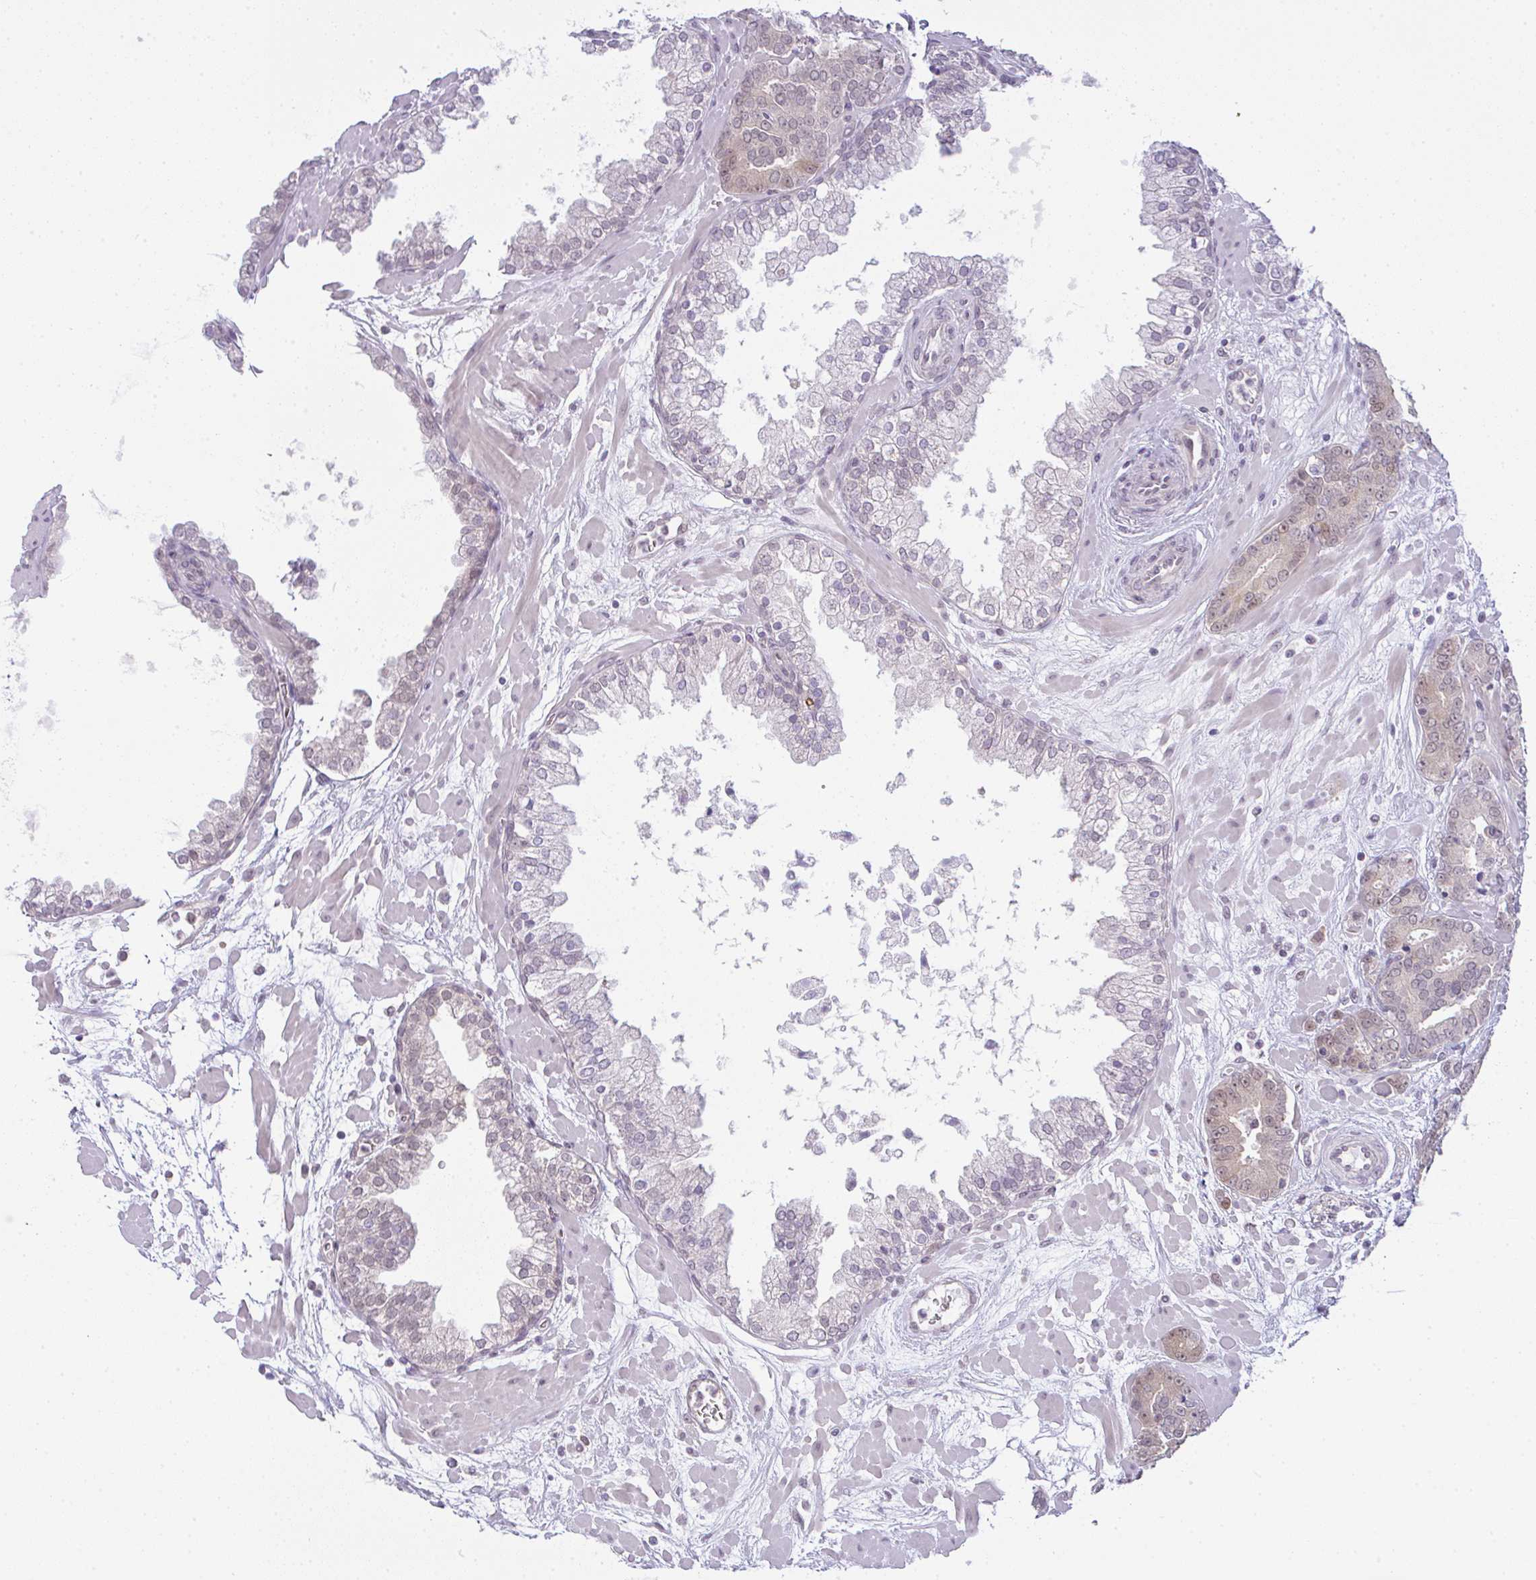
{"staining": {"intensity": "moderate", "quantity": "25%-75%", "location": "nuclear"}, "tissue": "prostate cancer", "cell_type": "Tumor cells", "image_type": "cancer", "snomed": [{"axis": "morphology", "description": "Adenocarcinoma, High grade"}, {"axis": "topography", "description": "Prostate"}], "caption": "Immunohistochemistry image of human prostate cancer stained for a protein (brown), which exhibits medium levels of moderate nuclear staining in about 25%-75% of tumor cells.", "gene": "CSE1L", "patient": {"sex": "male", "age": 66}}